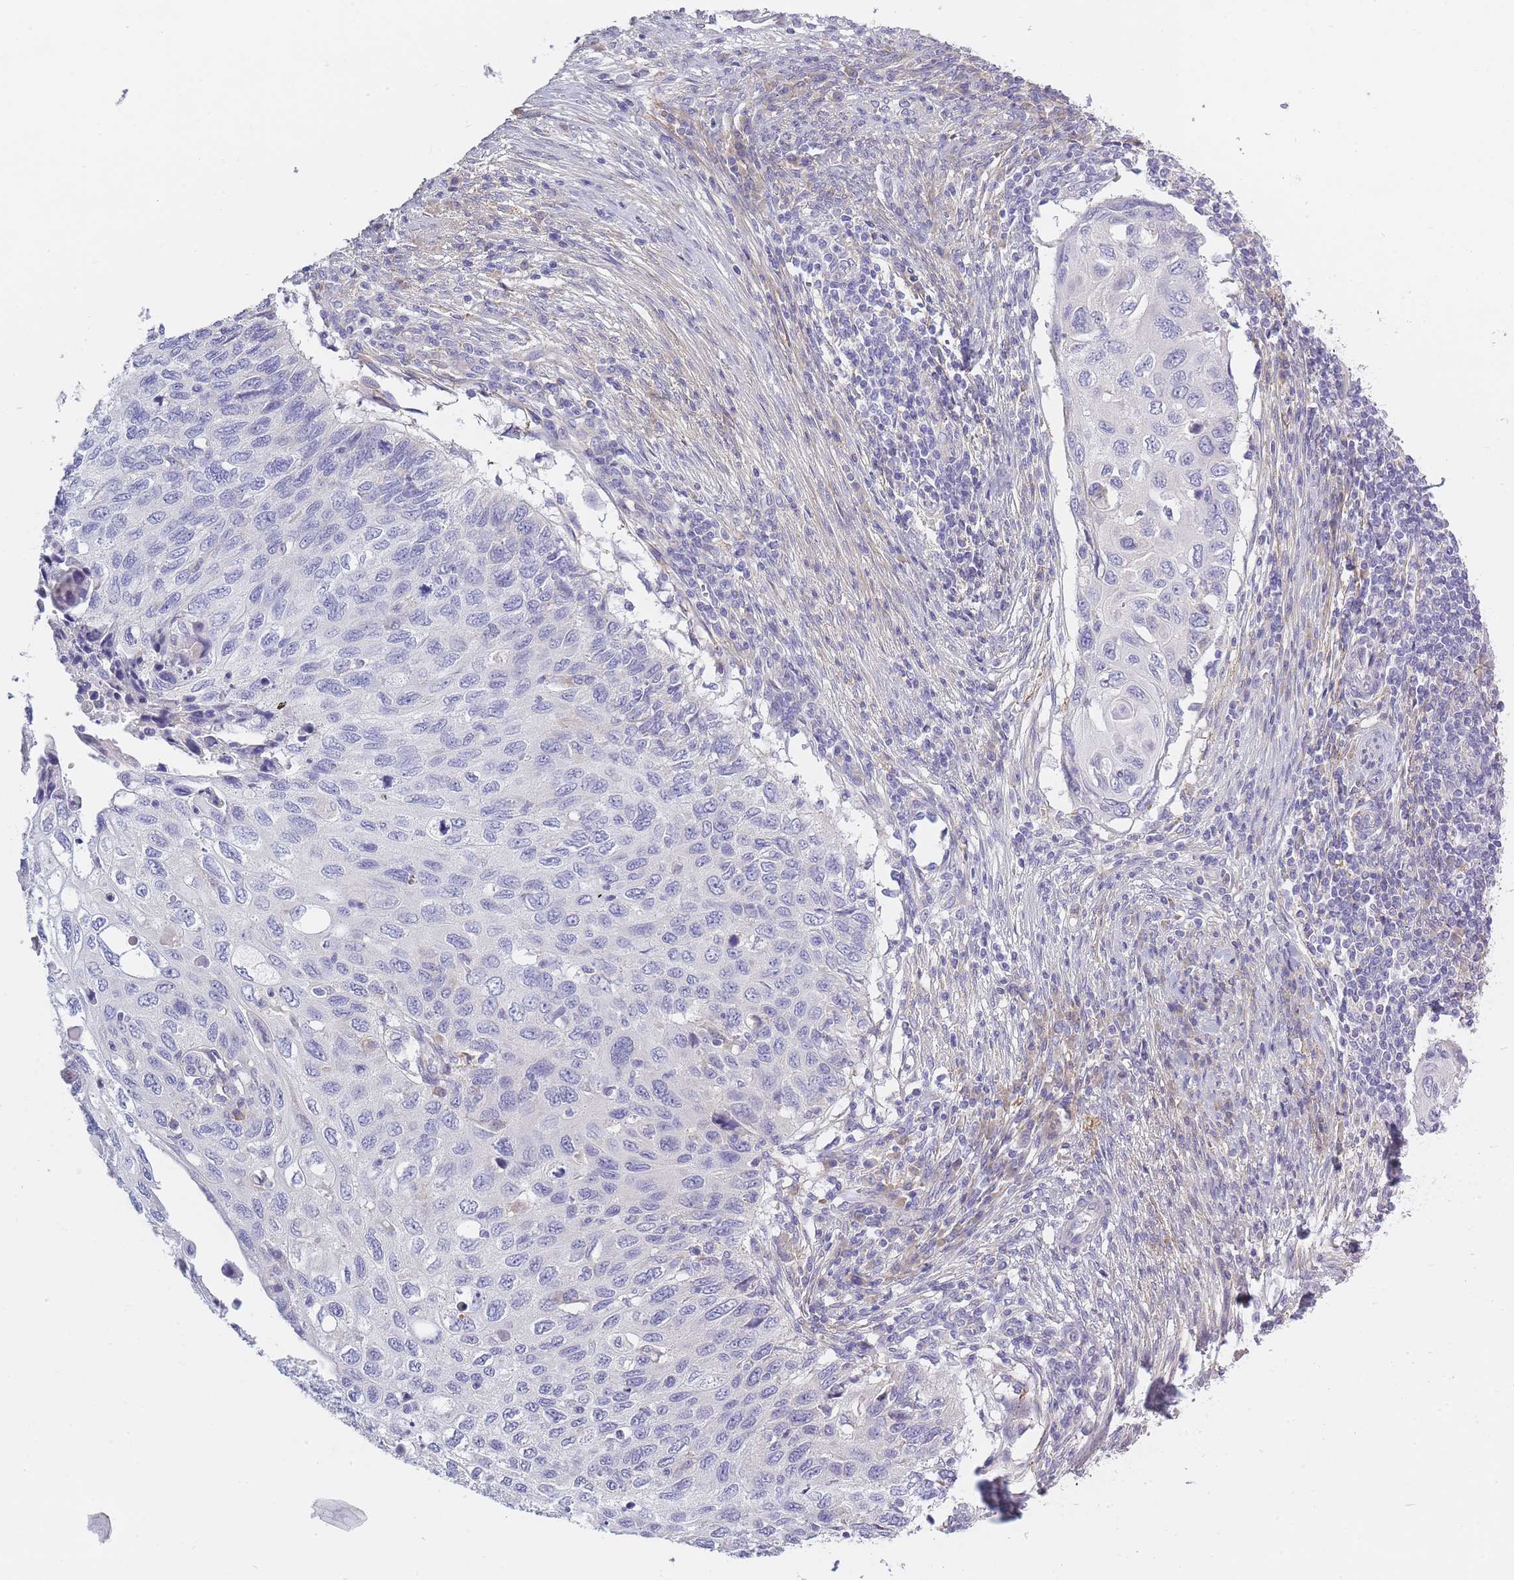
{"staining": {"intensity": "negative", "quantity": "none", "location": "none"}, "tissue": "cervical cancer", "cell_type": "Tumor cells", "image_type": "cancer", "snomed": [{"axis": "morphology", "description": "Squamous cell carcinoma, NOS"}, {"axis": "topography", "description": "Cervix"}], "caption": "The photomicrograph demonstrates no staining of tumor cells in cervical cancer (squamous cell carcinoma).", "gene": "AP3M2", "patient": {"sex": "female", "age": 70}}